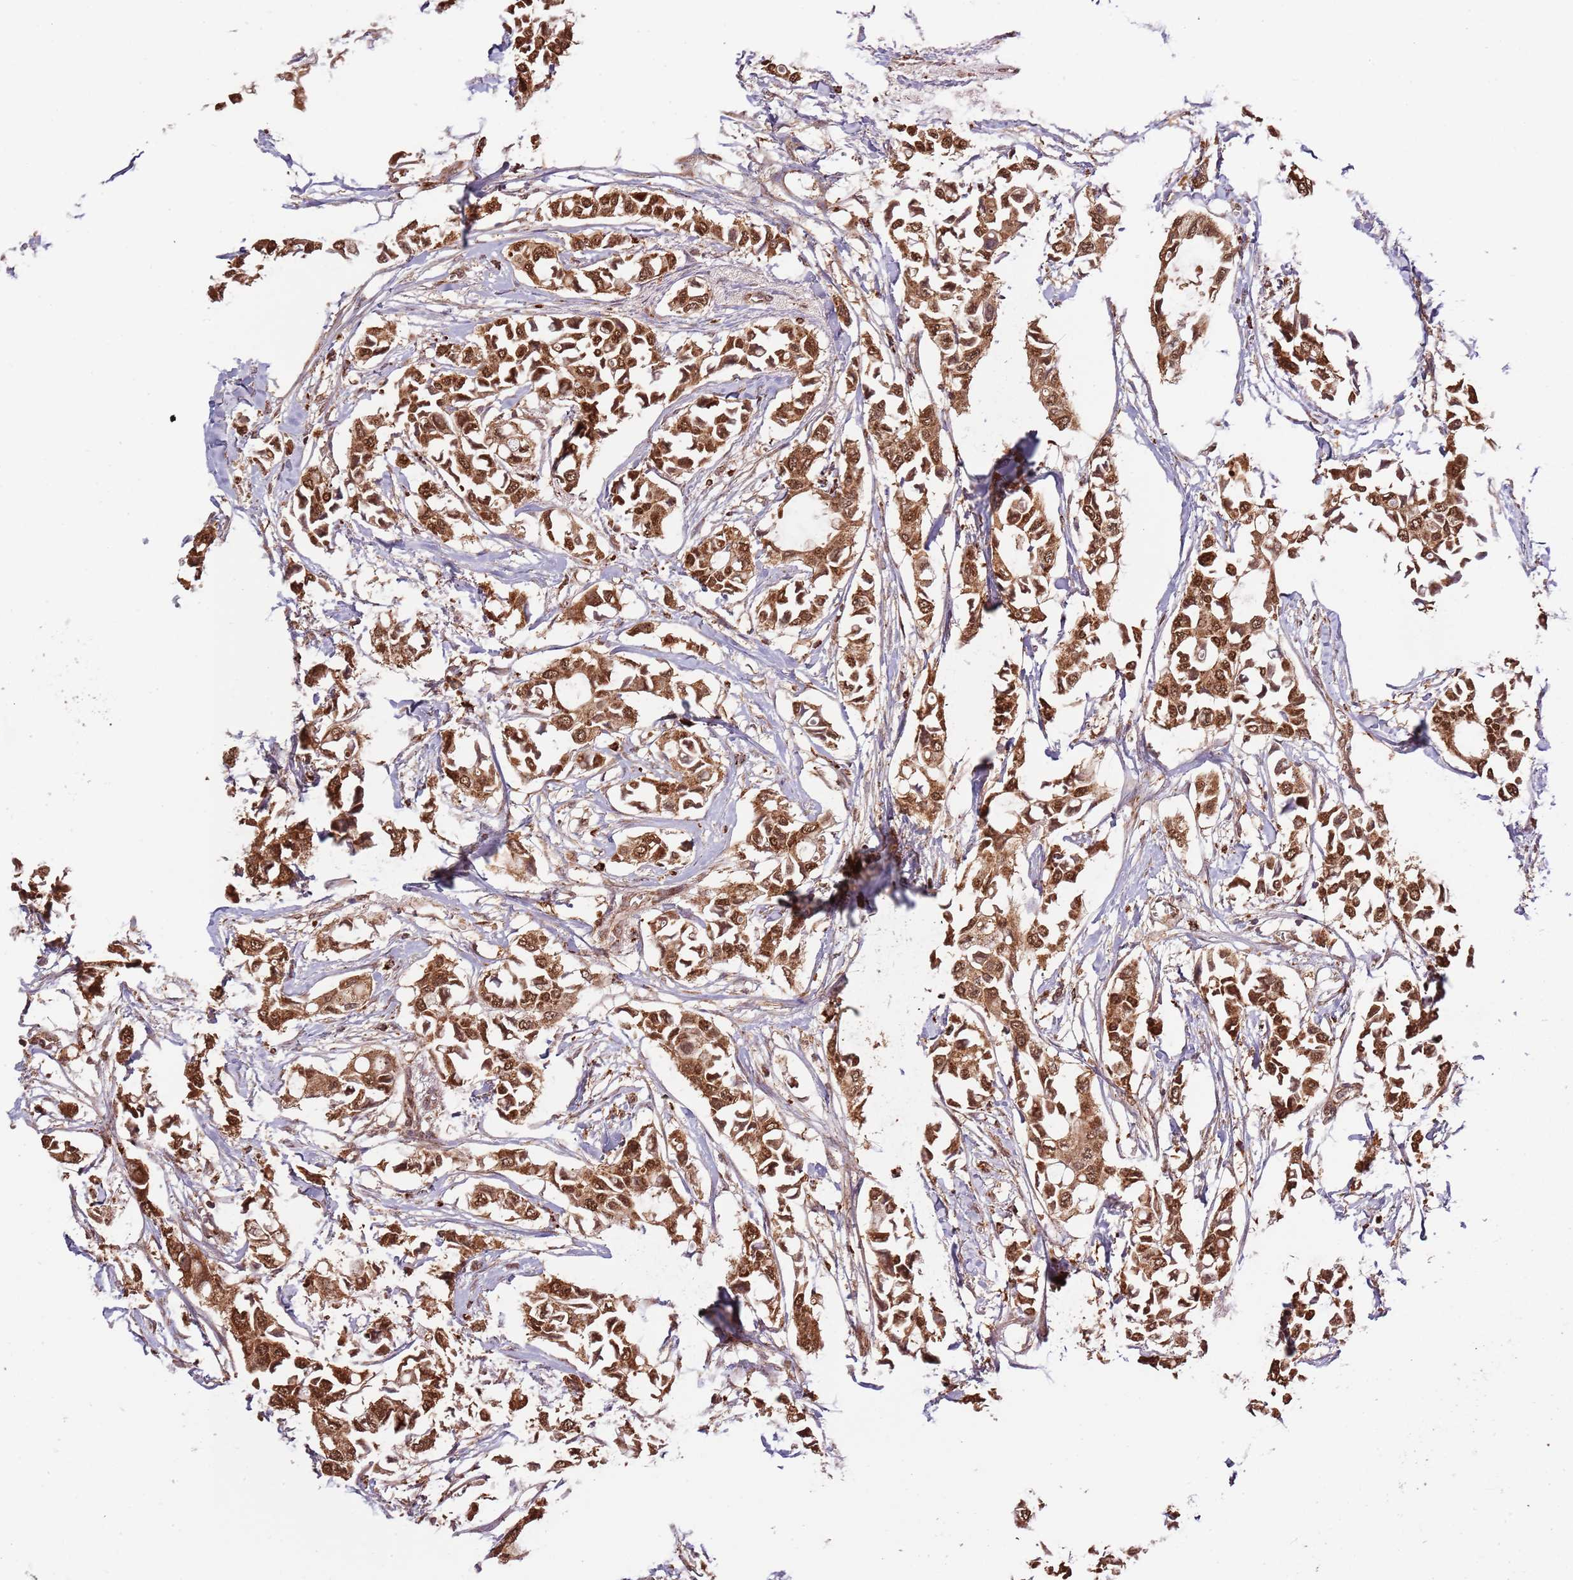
{"staining": {"intensity": "strong", "quantity": ">75%", "location": "cytoplasmic/membranous,nuclear"}, "tissue": "breast cancer", "cell_type": "Tumor cells", "image_type": "cancer", "snomed": [{"axis": "morphology", "description": "Duct carcinoma"}, {"axis": "topography", "description": "Breast"}], "caption": "The histopathology image demonstrates a brown stain indicating the presence of a protein in the cytoplasmic/membranous and nuclear of tumor cells in breast cancer (invasive ductal carcinoma). Nuclei are stained in blue.", "gene": "IL17RD", "patient": {"sex": "female", "age": 41}}